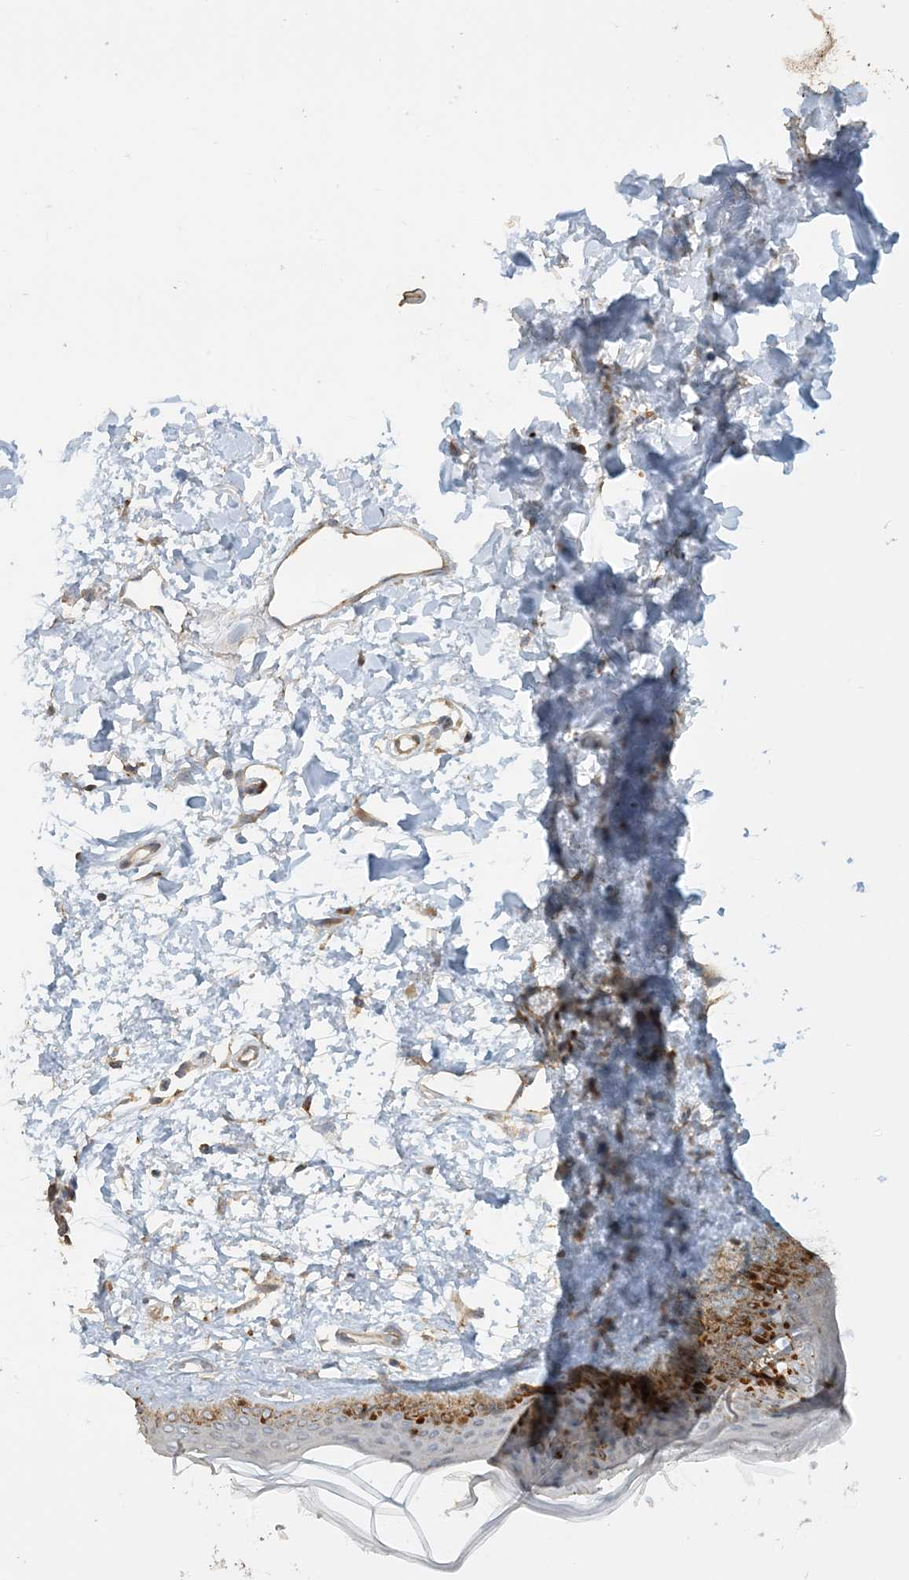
{"staining": {"intensity": "moderate", "quantity": "25%-75%", "location": "cytoplasmic/membranous"}, "tissue": "skin", "cell_type": "Fibroblasts", "image_type": "normal", "snomed": [{"axis": "morphology", "description": "Normal tissue, NOS"}, {"axis": "topography", "description": "Skin"}], "caption": "Immunohistochemical staining of unremarkable human skin reveals medium levels of moderate cytoplasmic/membranous expression in about 25%-75% of fibroblasts.", "gene": "SPPL2A", "patient": {"sex": "female", "age": 58}}